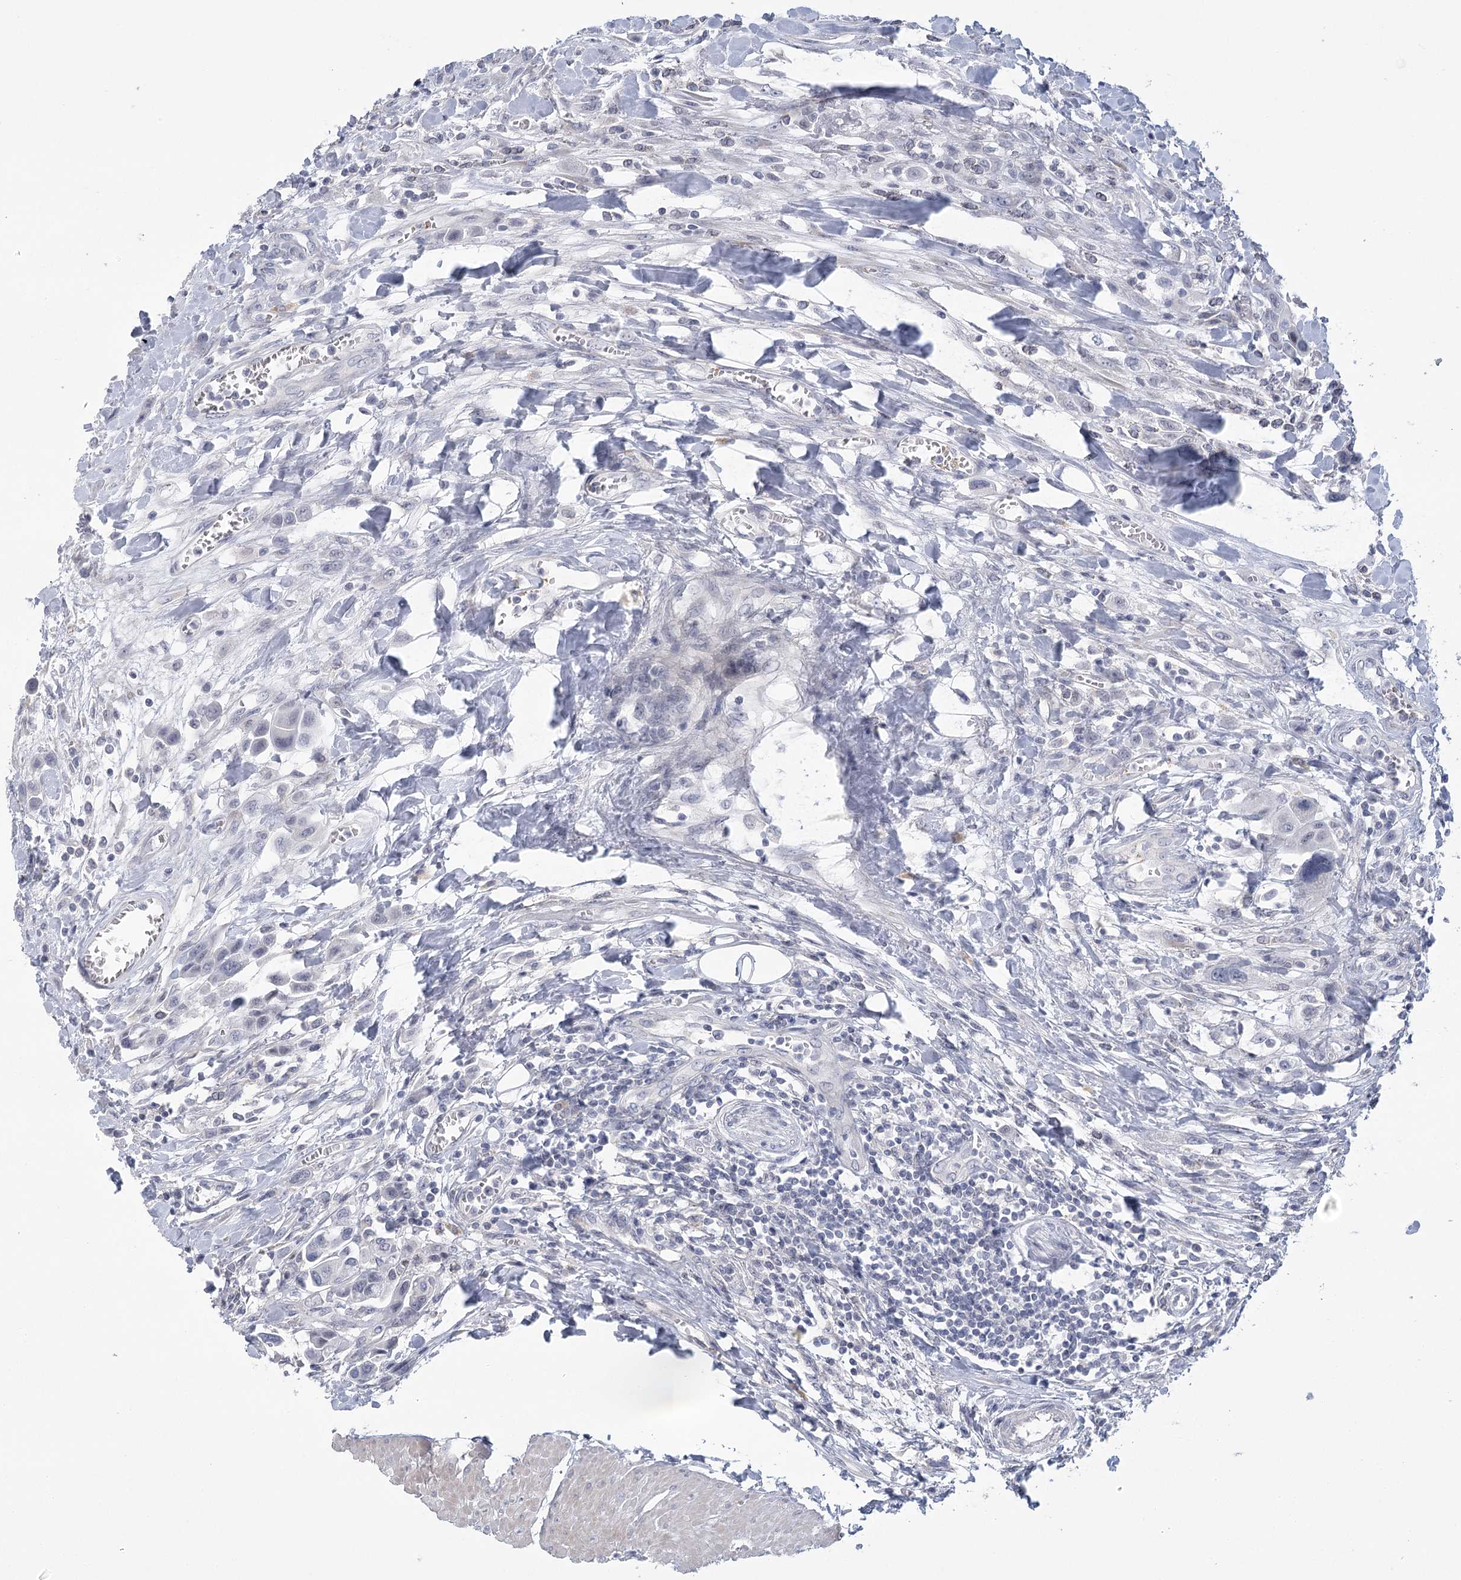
{"staining": {"intensity": "negative", "quantity": "none", "location": "none"}, "tissue": "urothelial cancer", "cell_type": "Tumor cells", "image_type": "cancer", "snomed": [{"axis": "morphology", "description": "Urothelial carcinoma, High grade"}, {"axis": "topography", "description": "Urinary bladder"}], "caption": "IHC micrograph of human urothelial cancer stained for a protein (brown), which shows no staining in tumor cells.", "gene": "FAM76B", "patient": {"sex": "male", "age": 50}}